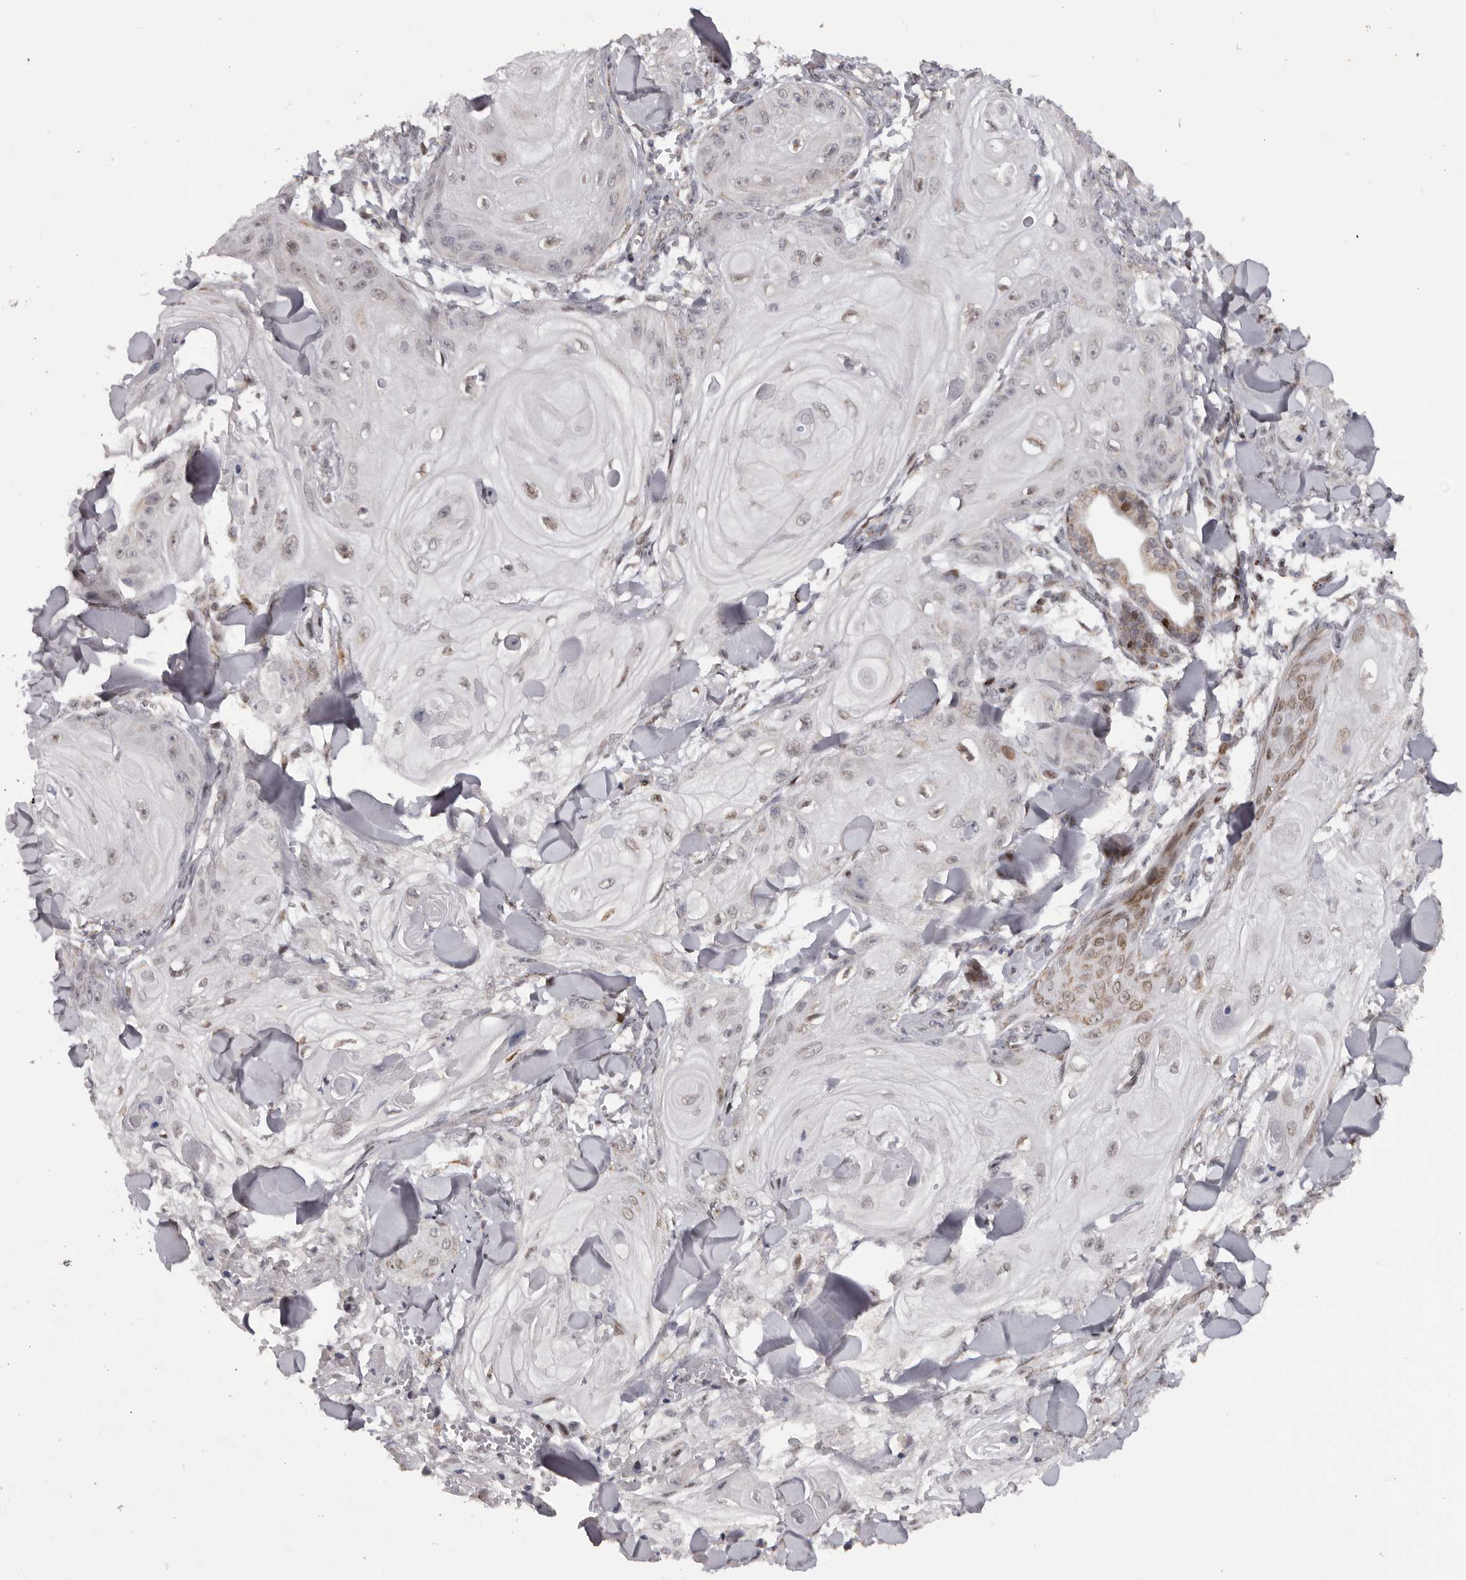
{"staining": {"intensity": "weak", "quantity": "<25%", "location": "cytoplasmic/membranous,nuclear"}, "tissue": "skin cancer", "cell_type": "Tumor cells", "image_type": "cancer", "snomed": [{"axis": "morphology", "description": "Squamous cell carcinoma, NOS"}, {"axis": "topography", "description": "Skin"}], "caption": "IHC histopathology image of human skin cancer stained for a protein (brown), which shows no staining in tumor cells.", "gene": "C17orf99", "patient": {"sex": "male", "age": 74}}